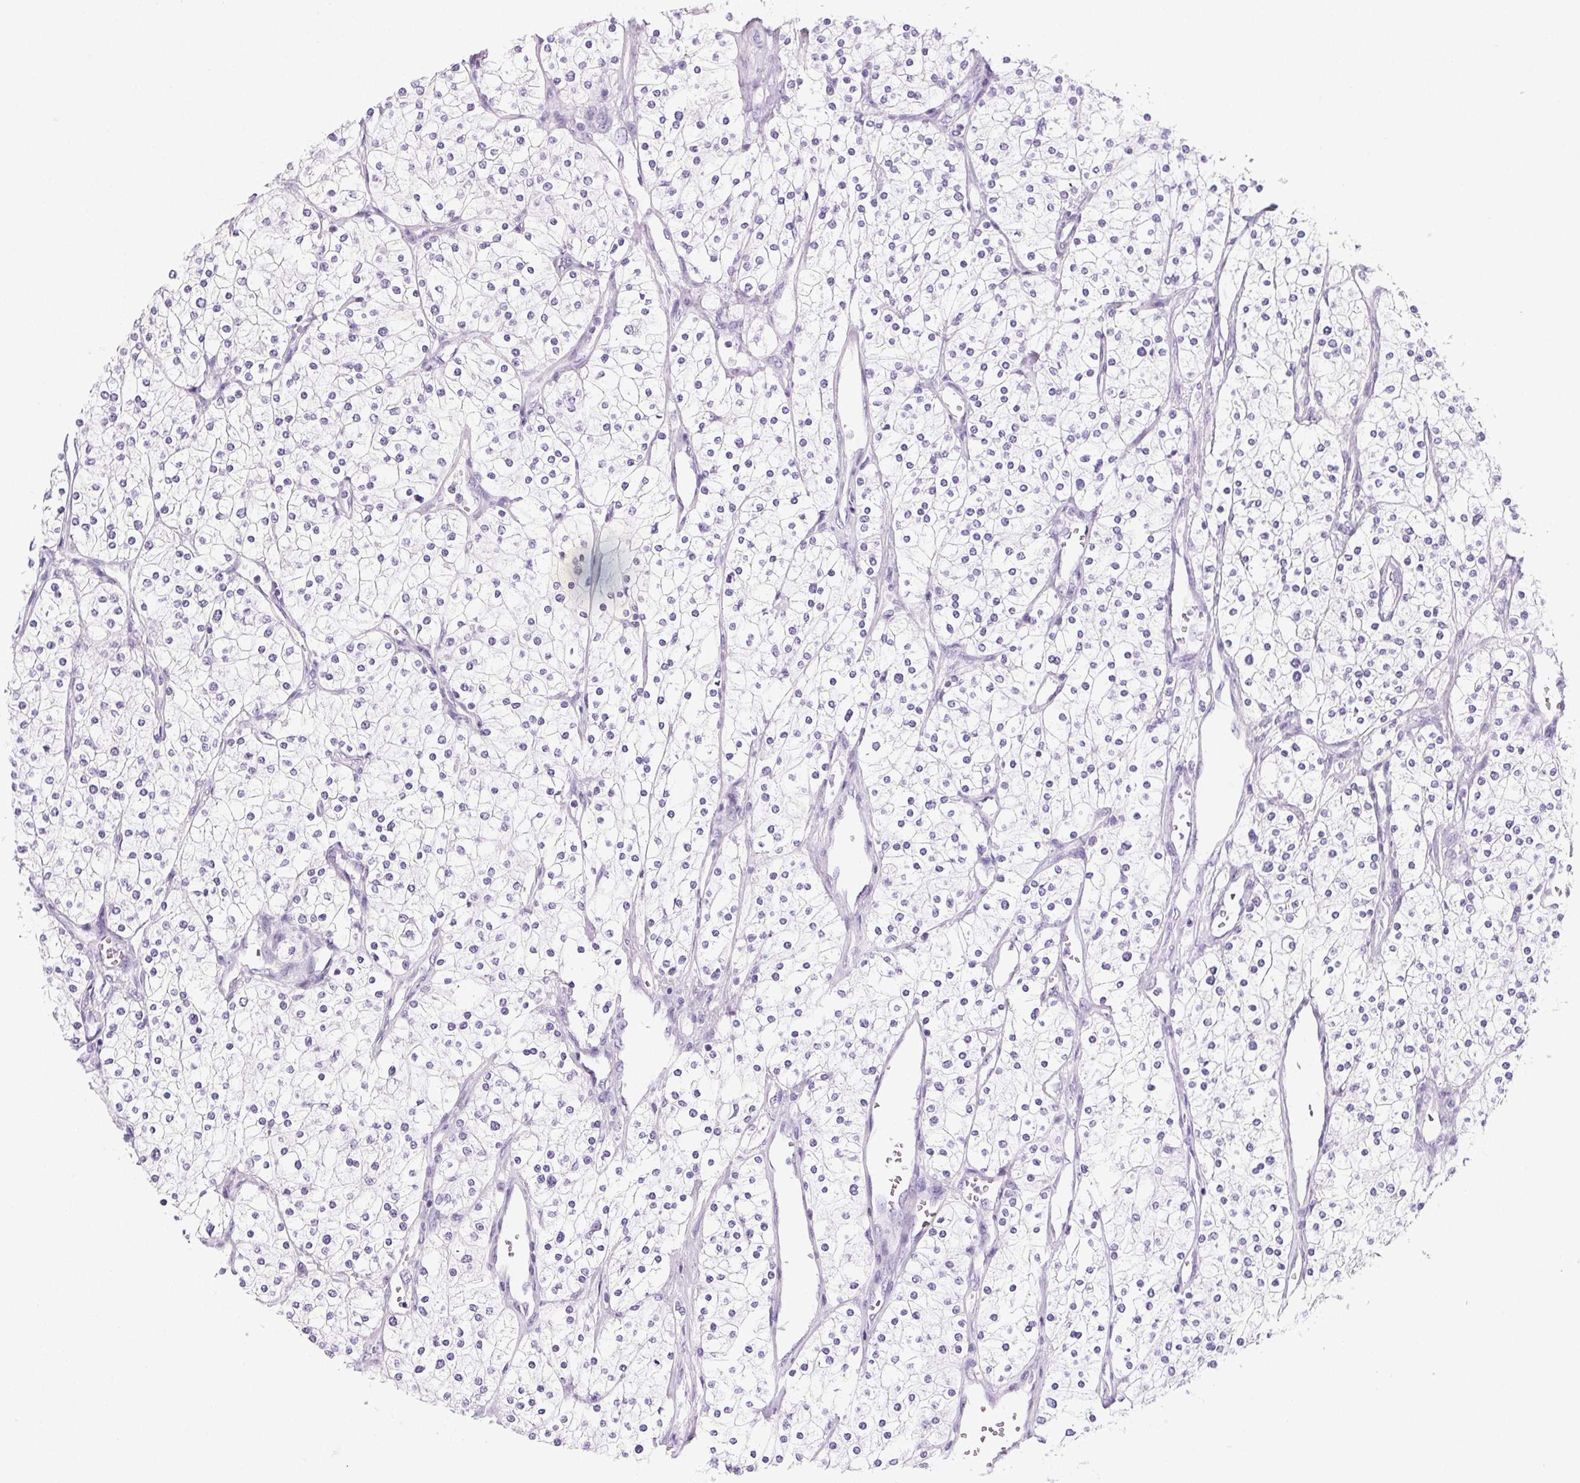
{"staining": {"intensity": "negative", "quantity": "none", "location": "none"}, "tissue": "renal cancer", "cell_type": "Tumor cells", "image_type": "cancer", "snomed": [{"axis": "morphology", "description": "Adenocarcinoma, NOS"}, {"axis": "topography", "description": "Kidney"}], "caption": "Human renal cancer (adenocarcinoma) stained for a protein using immunohistochemistry (IHC) demonstrates no staining in tumor cells.", "gene": "PRSS3", "patient": {"sex": "male", "age": 80}}